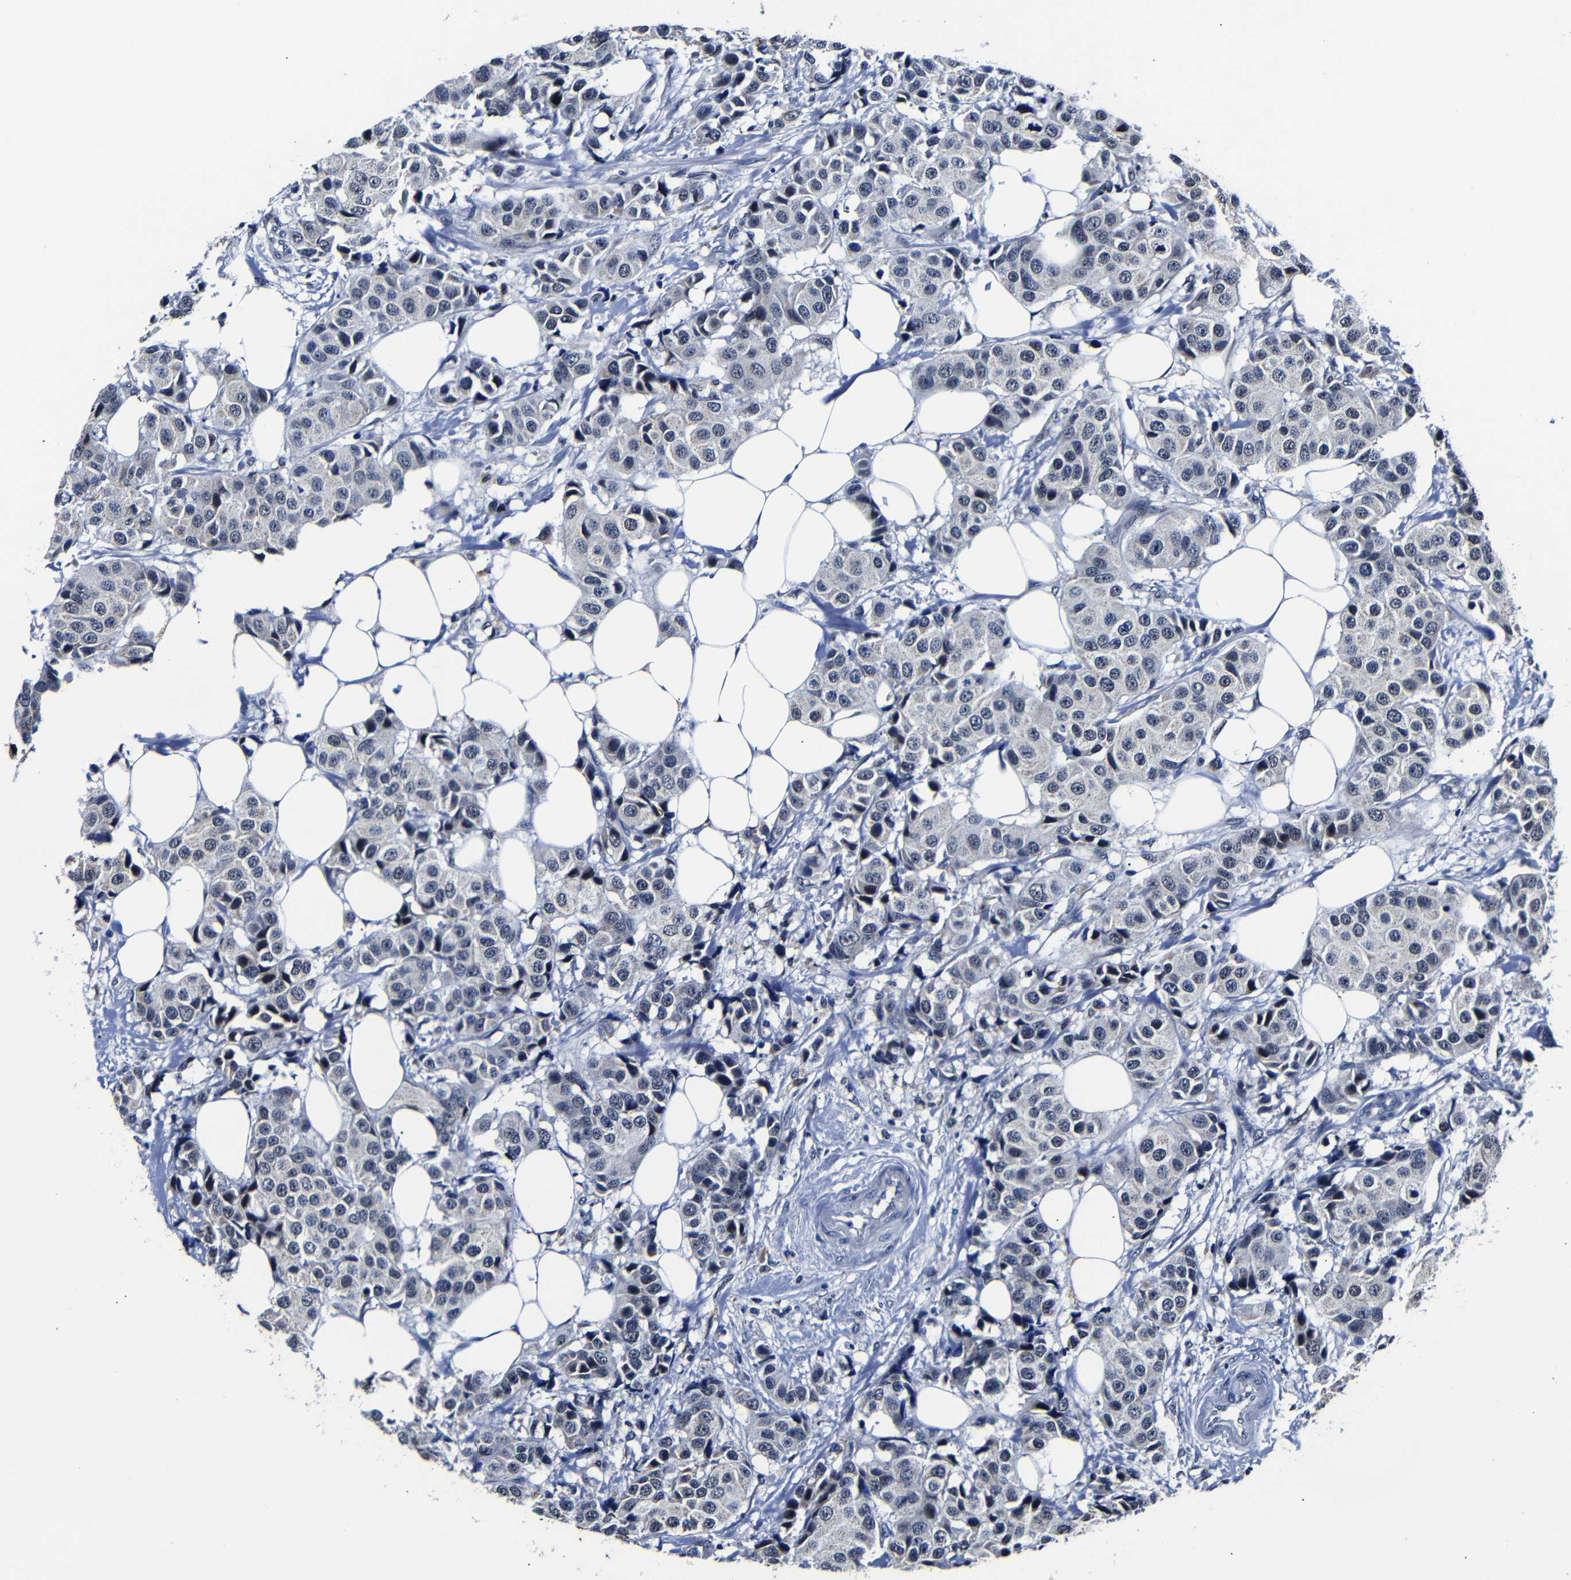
{"staining": {"intensity": "negative", "quantity": "none", "location": "none"}, "tissue": "breast cancer", "cell_type": "Tumor cells", "image_type": "cancer", "snomed": [{"axis": "morphology", "description": "Normal tissue, NOS"}, {"axis": "morphology", "description": "Duct carcinoma"}, {"axis": "topography", "description": "Breast"}], "caption": "High magnification brightfield microscopy of breast cancer (invasive ductal carcinoma) stained with DAB (3,3'-diaminobenzidine) (brown) and counterstained with hematoxylin (blue): tumor cells show no significant positivity. (Stains: DAB immunohistochemistry (IHC) with hematoxylin counter stain, Microscopy: brightfield microscopy at high magnification).", "gene": "DEPP1", "patient": {"sex": "female", "age": 39}}